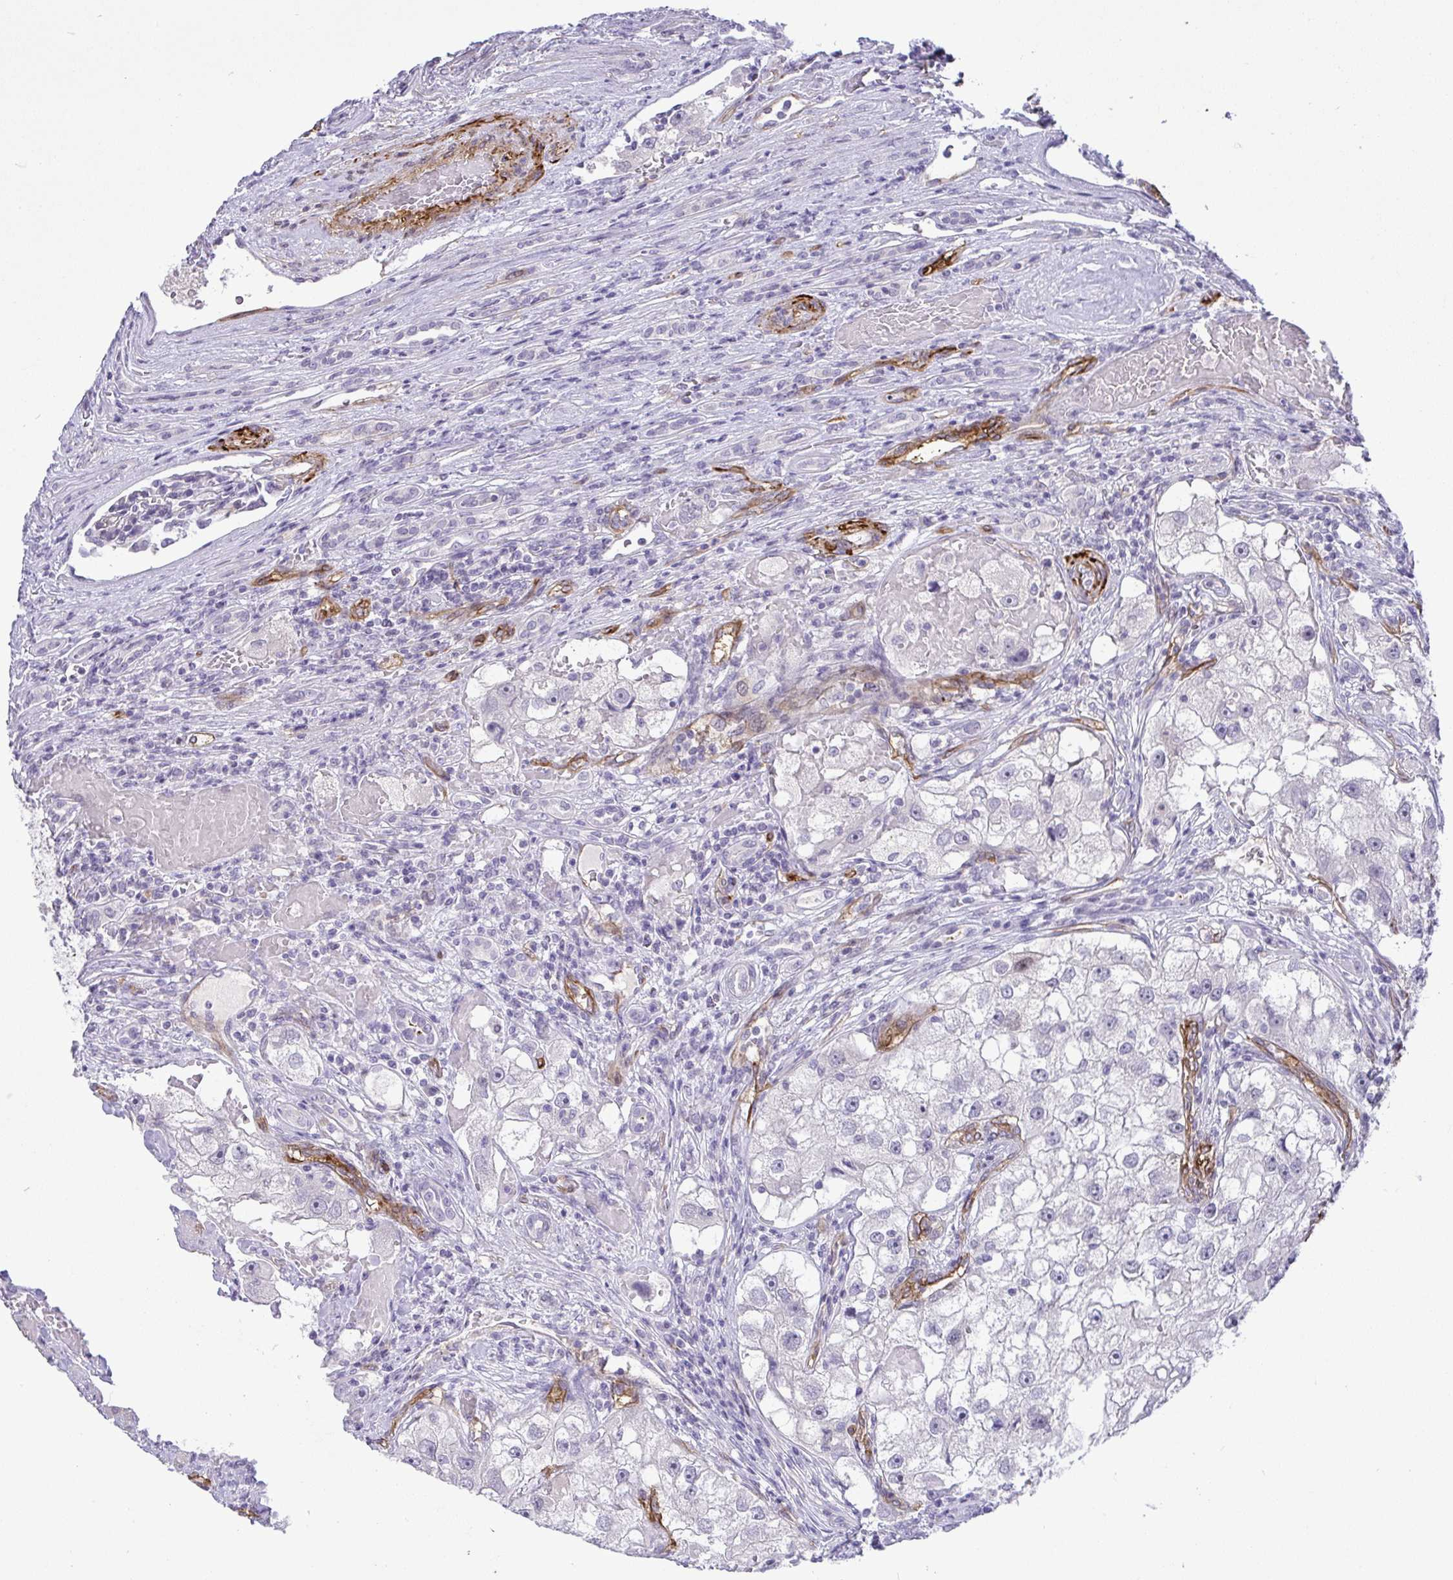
{"staining": {"intensity": "negative", "quantity": "none", "location": "none"}, "tissue": "renal cancer", "cell_type": "Tumor cells", "image_type": "cancer", "snomed": [{"axis": "morphology", "description": "Adenocarcinoma, NOS"}, {"axis": "topography", "description": "Kidney"}], "caption": "A micrograph of renal adenocarcinoma stained for a protein demonstrates no brown staining in tumor cells.", "gene": "UBE2S", "patient": {"sex": "male", "age": 63}}